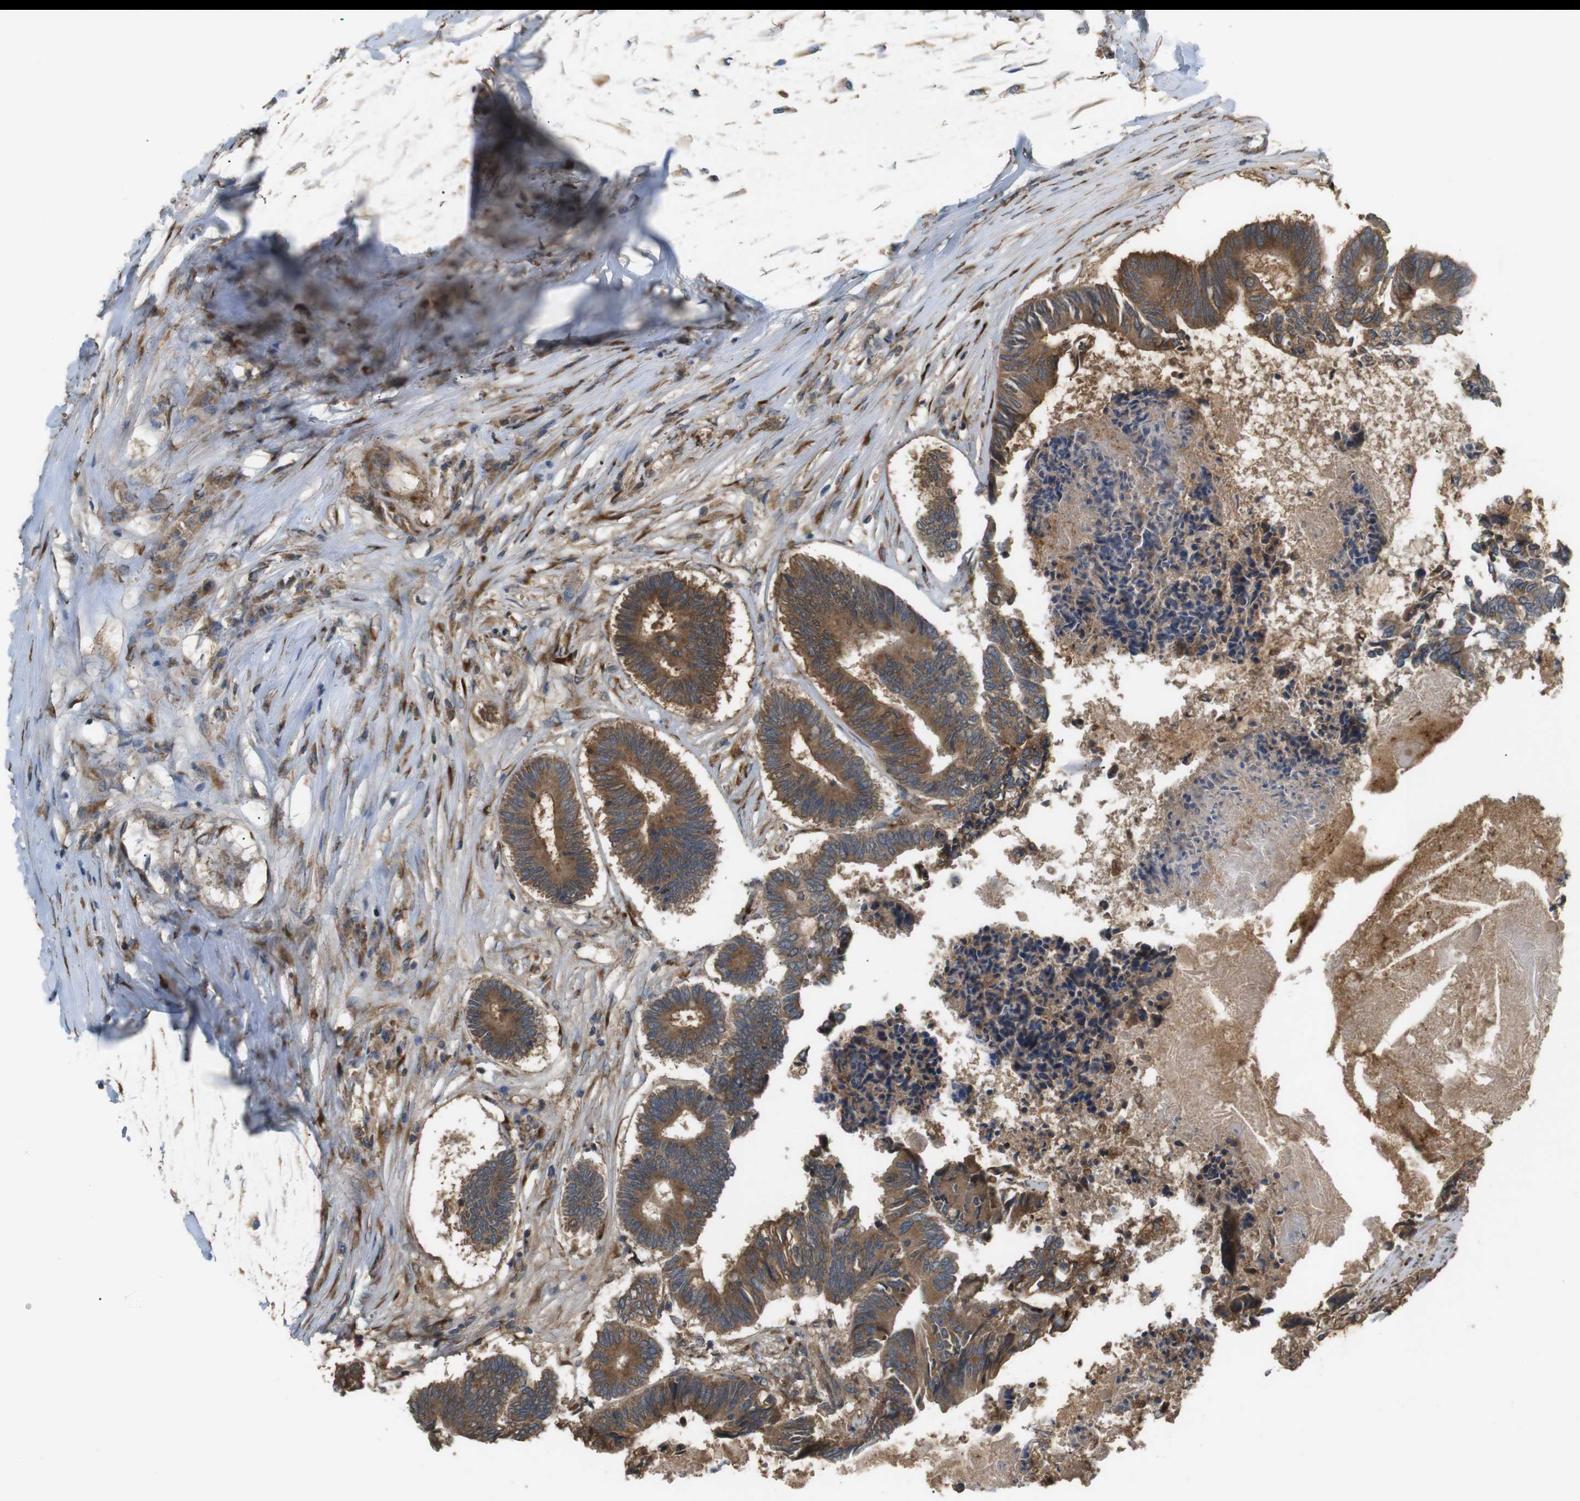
{"staining": {"intensity": "moderate", "quantity": ">75%", "location": "cytoplasmic/membranous"}, "tissue": "colorectal cancer", "cell_type": "Tumor cells", "image_type": "cancer", "snomed": [{"axis": "morphology", "description": "Adenocarcinoma, NOS"}, {"axis": "topography", "description": "Rectum"}], "caption": "This photomicrograph shows immunohistochemistry staining of colorectal cancer (adenocarcinoma), with medium moderate cytoplasmic/membranous expression in approximately >75% of tumor cells.", "gene": "ARHGAP24", "patient": {"sex": "male", "age": 63}}